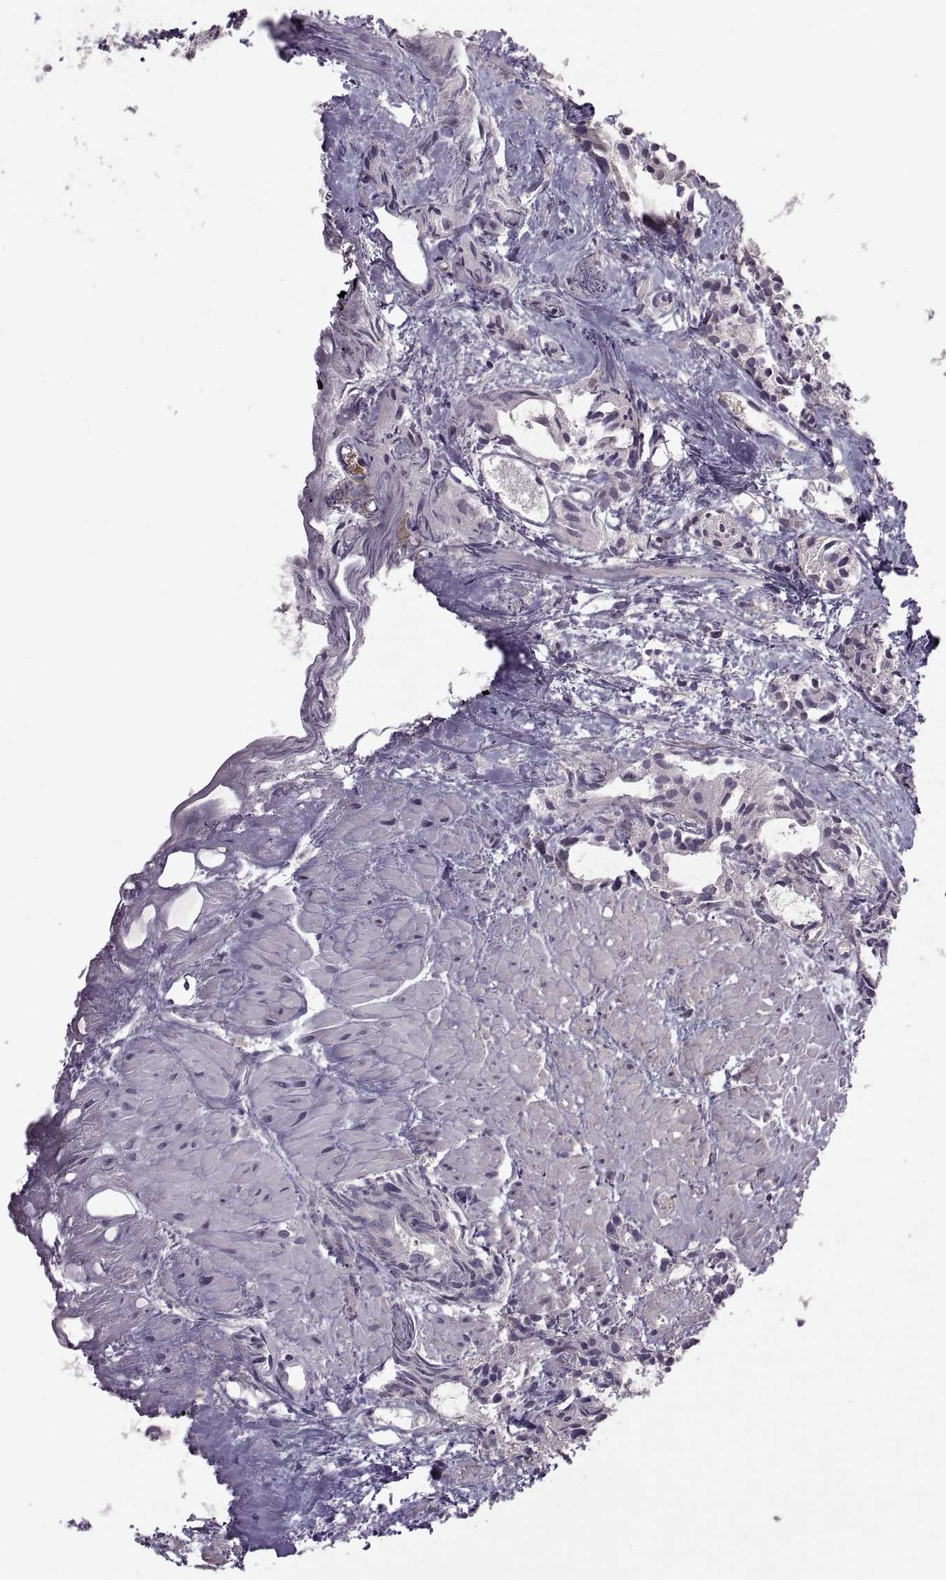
{"staining": {"intensity": "negative", "quantity": "none", "location": "none"}, "tissue": "prostate cancer", "cell_type": "Tumor cells", "image_type": "cancer", "snomed": [{"axis": "morphology", "description": "Adenocarcinoma, High grade"}, {"axis": "topography", "description": "Prostate"}], "caption": "This is an immunohistochemistry micrograph of human prostate high-grade adenocarcinoma. There is no positivity in tumor cells.", "gene": "NMNAT2", "patient": {"sex": "male", "age": 79}}